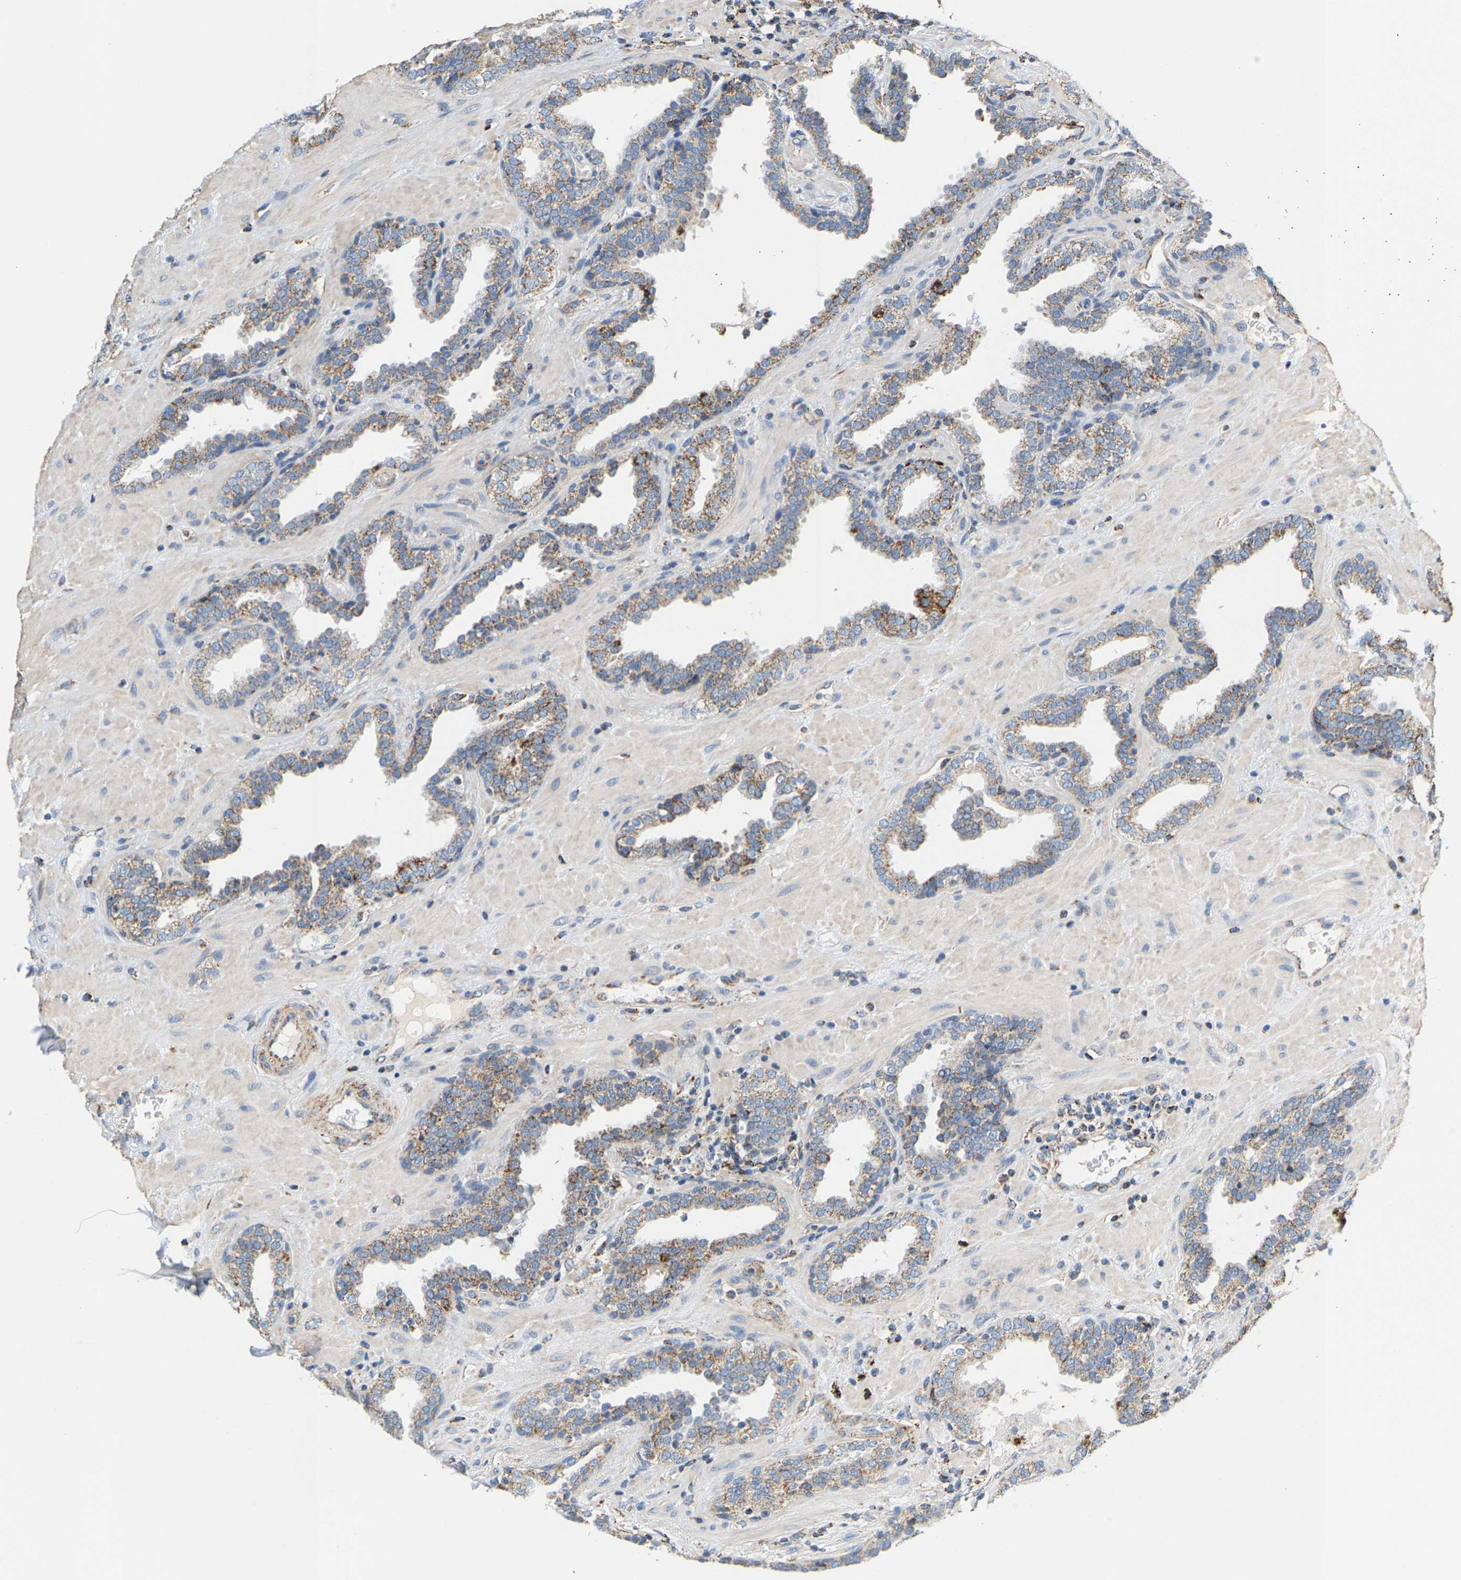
{"staining": {"intensity": "moderate", "quantity": "25%-75%", "location": "cytoplasmic/membranous"}, "tissue": "prostate", "cell_type": "Glandular cells", "image_type": "normal", "snomed": [{"axis": "morphology", "description": "Normal tissue, NOS"}, {"axis": "topography", "description": "Prostate"}], "caption": "A micrograph of human prostate stained for a protein displays moderate cytoplasmic/membranous brown staining in glandular cells. (Stains: DAB in brown, nuclei in blue, Microscopy: brightfield microscopy at high magnification).", "gene": "SHMT2", "patient": {"sex": "male", "age": 51}}